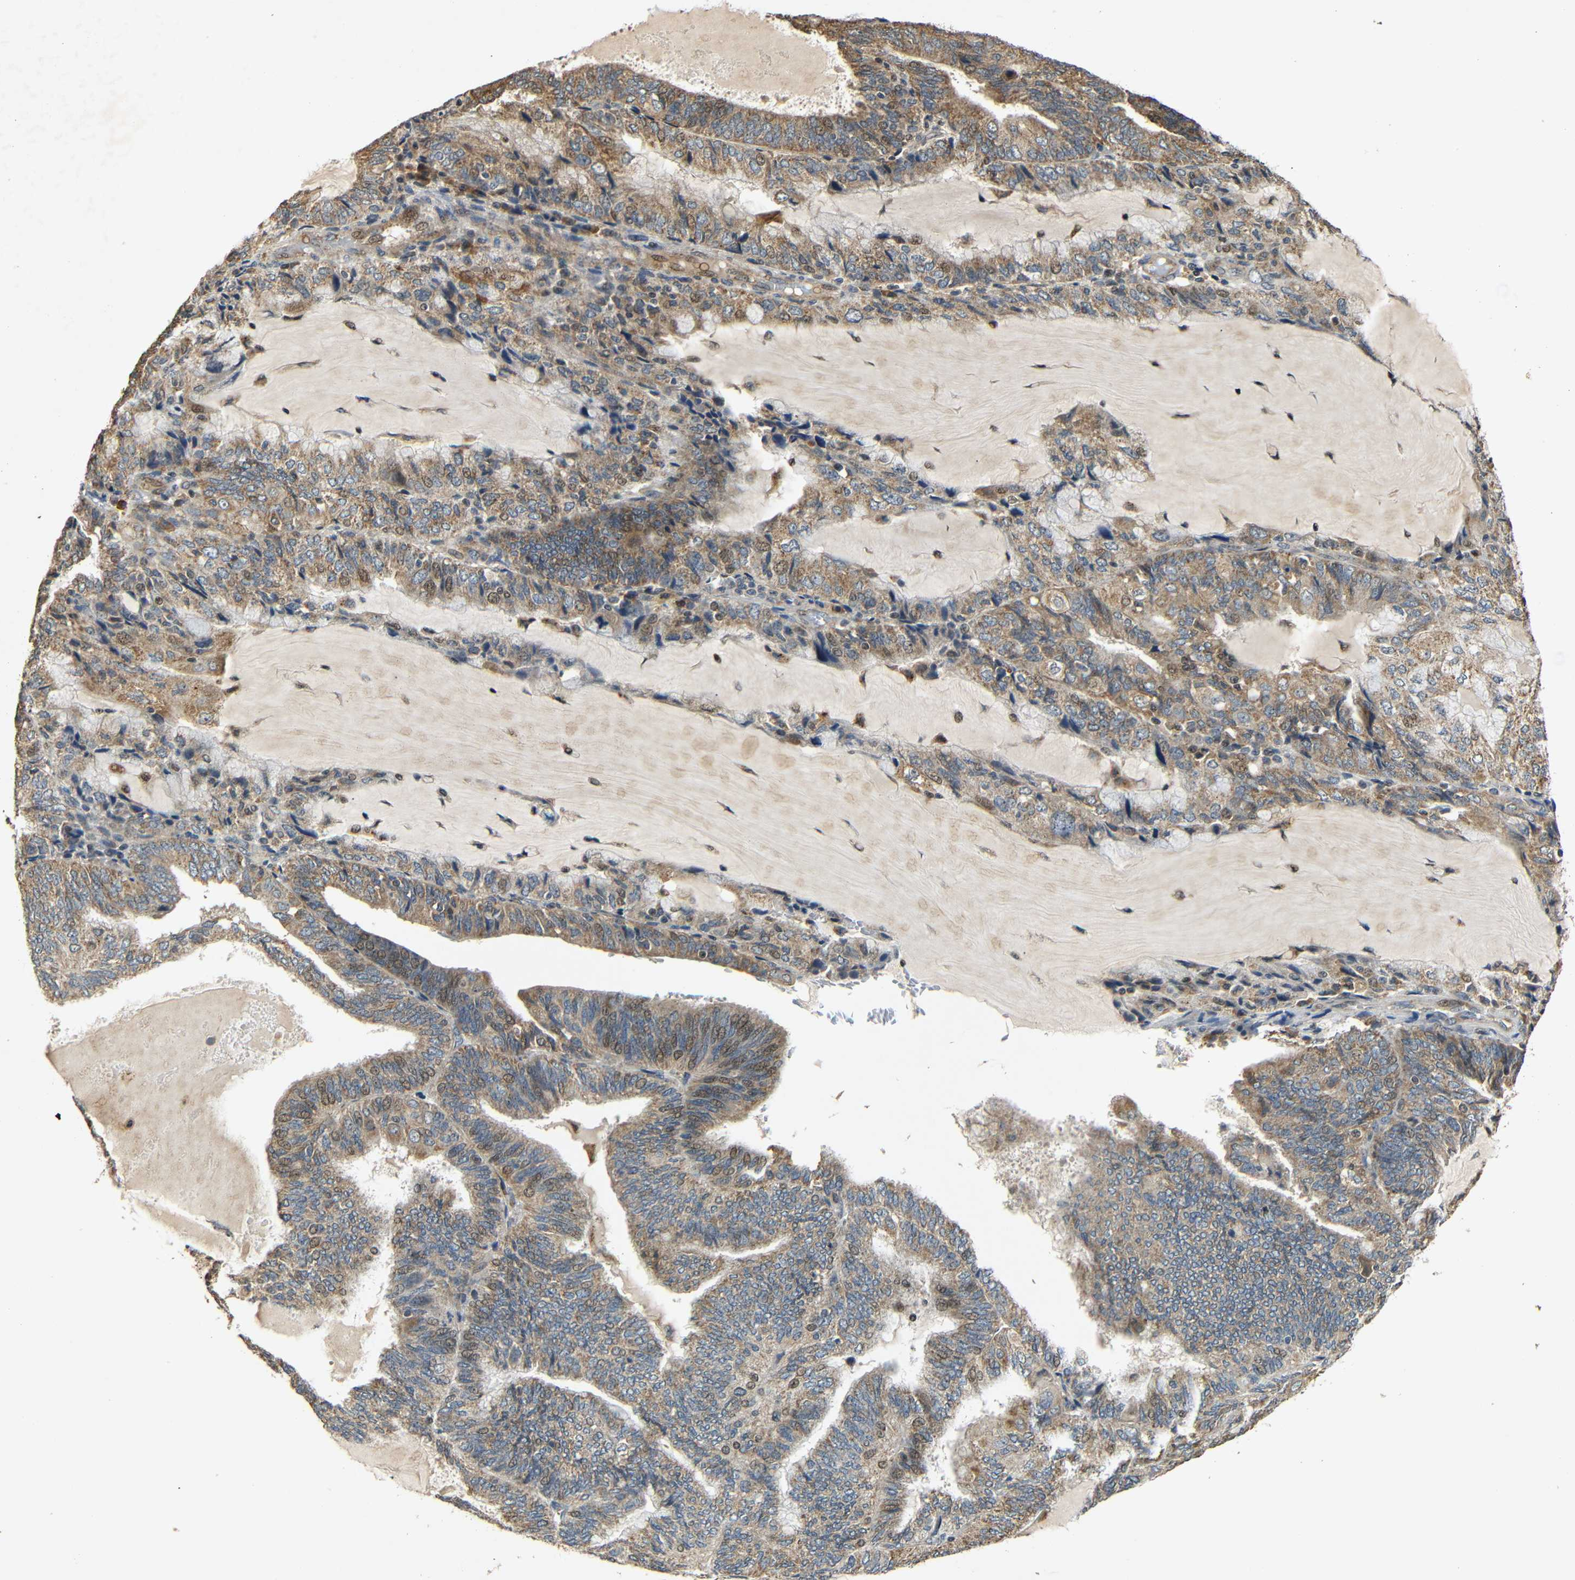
{"staining": {"intensity": "moderate", "quantity": ">75%", "location": "cytoplasmic/membranous,nuclear"}, "tissue": "endometrial cancer", "cell_type": "Tumor cells", "image_type": "cancer", "snomed": [{"axis": "morphology", "description": "Adenocarcinoma, NOS"}, {"axis": "topography", "description": "Endometrium"}], "caption": "Approximately >75% of tumor cells in endometrial cancer (adenocarcinoma) show moderate cytoplasmic/membranous and nuclear protein positivity as visualized by brown immunohistochemical staining.", "gene": "KAZALD1", "patient": {"sex": "female", "age": 81}}